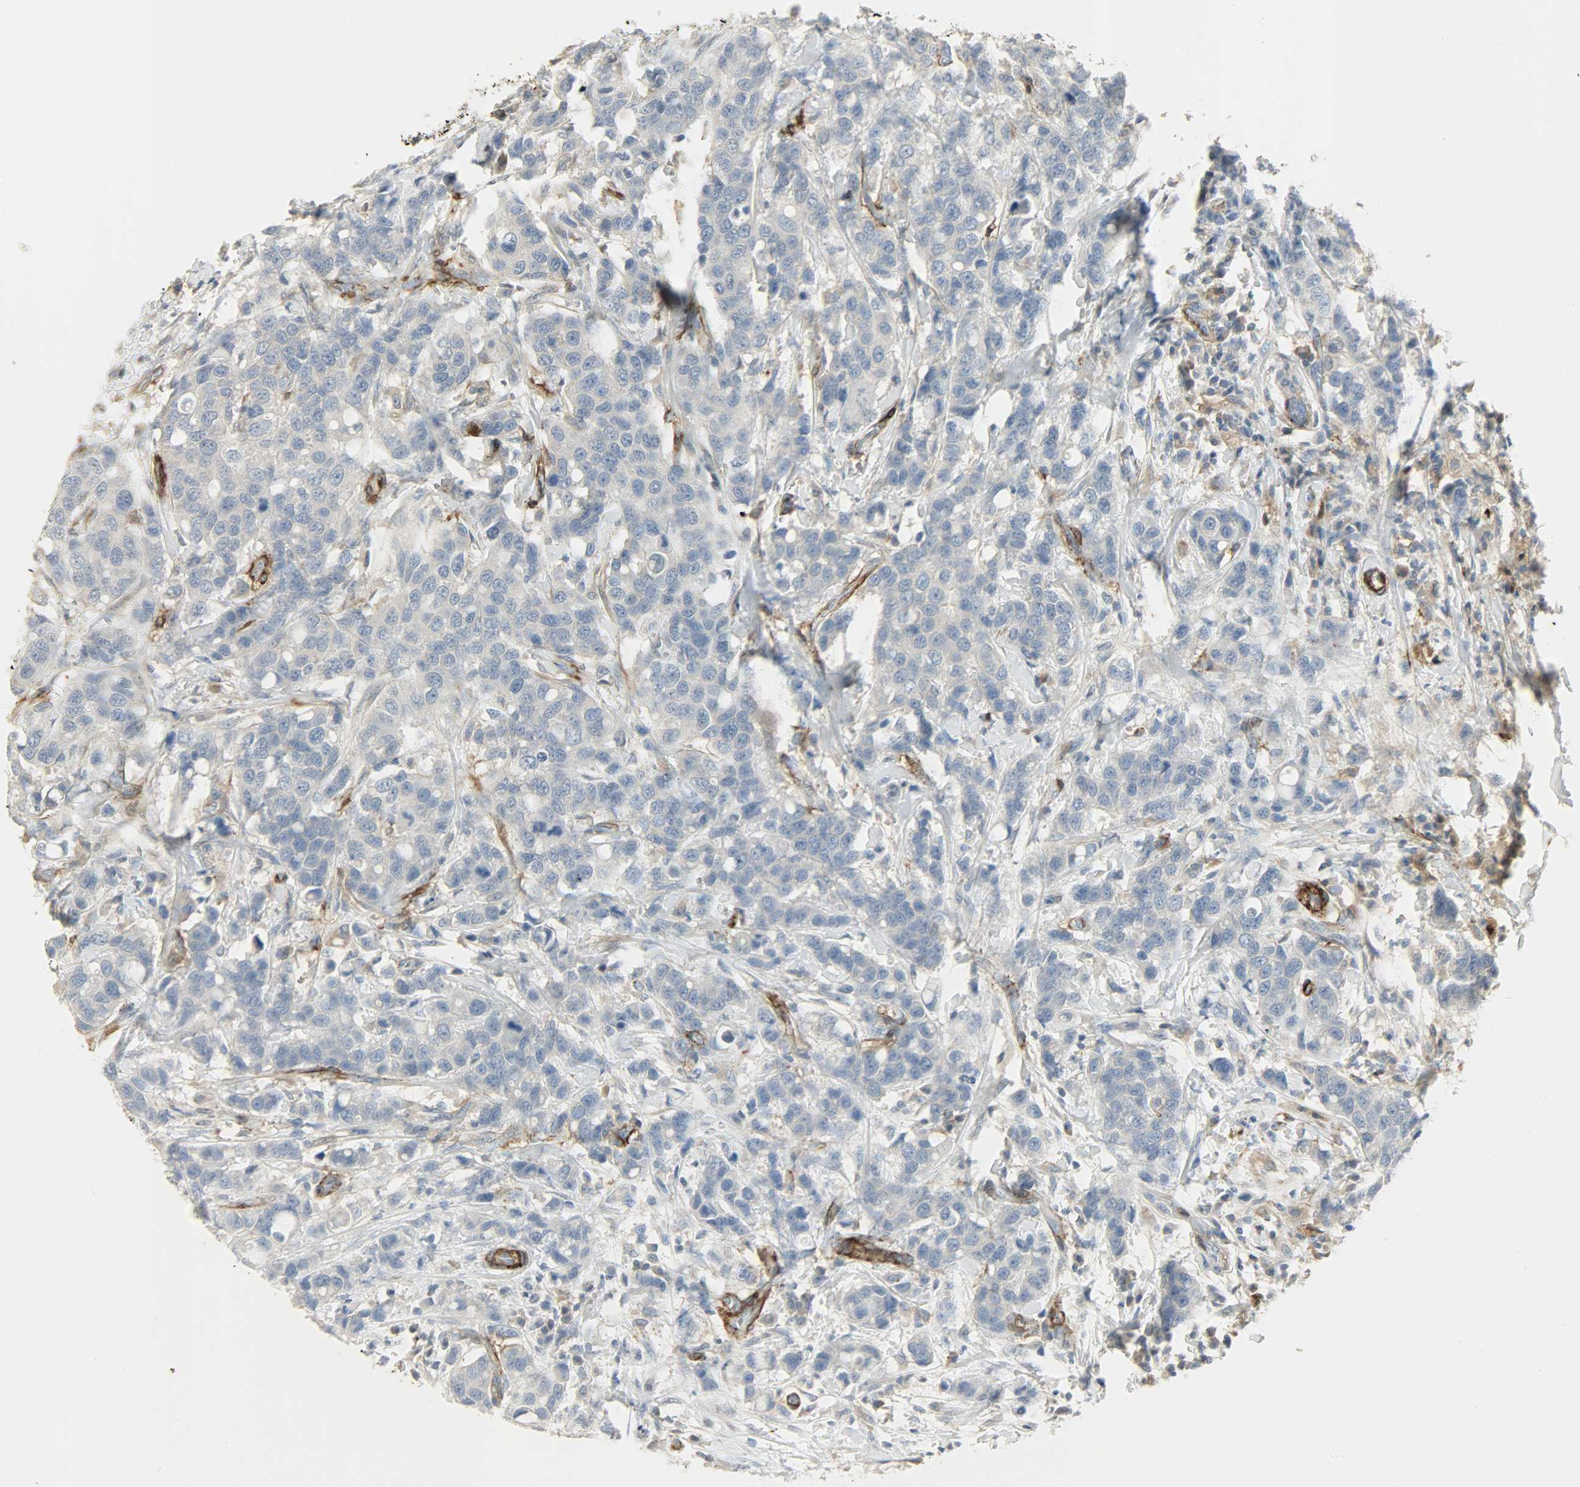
{"staining": {"intensity": "negative", "quantity": "none", "location": "none"}, "tissue": "breast cancer", "cell_type": "Tumor cells", "image_type": "cancer", "snomed": [{"axis": "morphology", "description": "Duct carcinoma"}, {"axis": "topography", "description": "Breast"}], "caption": "Immunohistochemistry (IHC) histopathology image of breast cancer stained for a protein (brown), which displays no positivity in tumor cells. (DAB immunohistochemistry (IHC) with hematoxylin counter stain).", "gene": "ENPEP", "patient": {"sex": "female", "age": 27}}